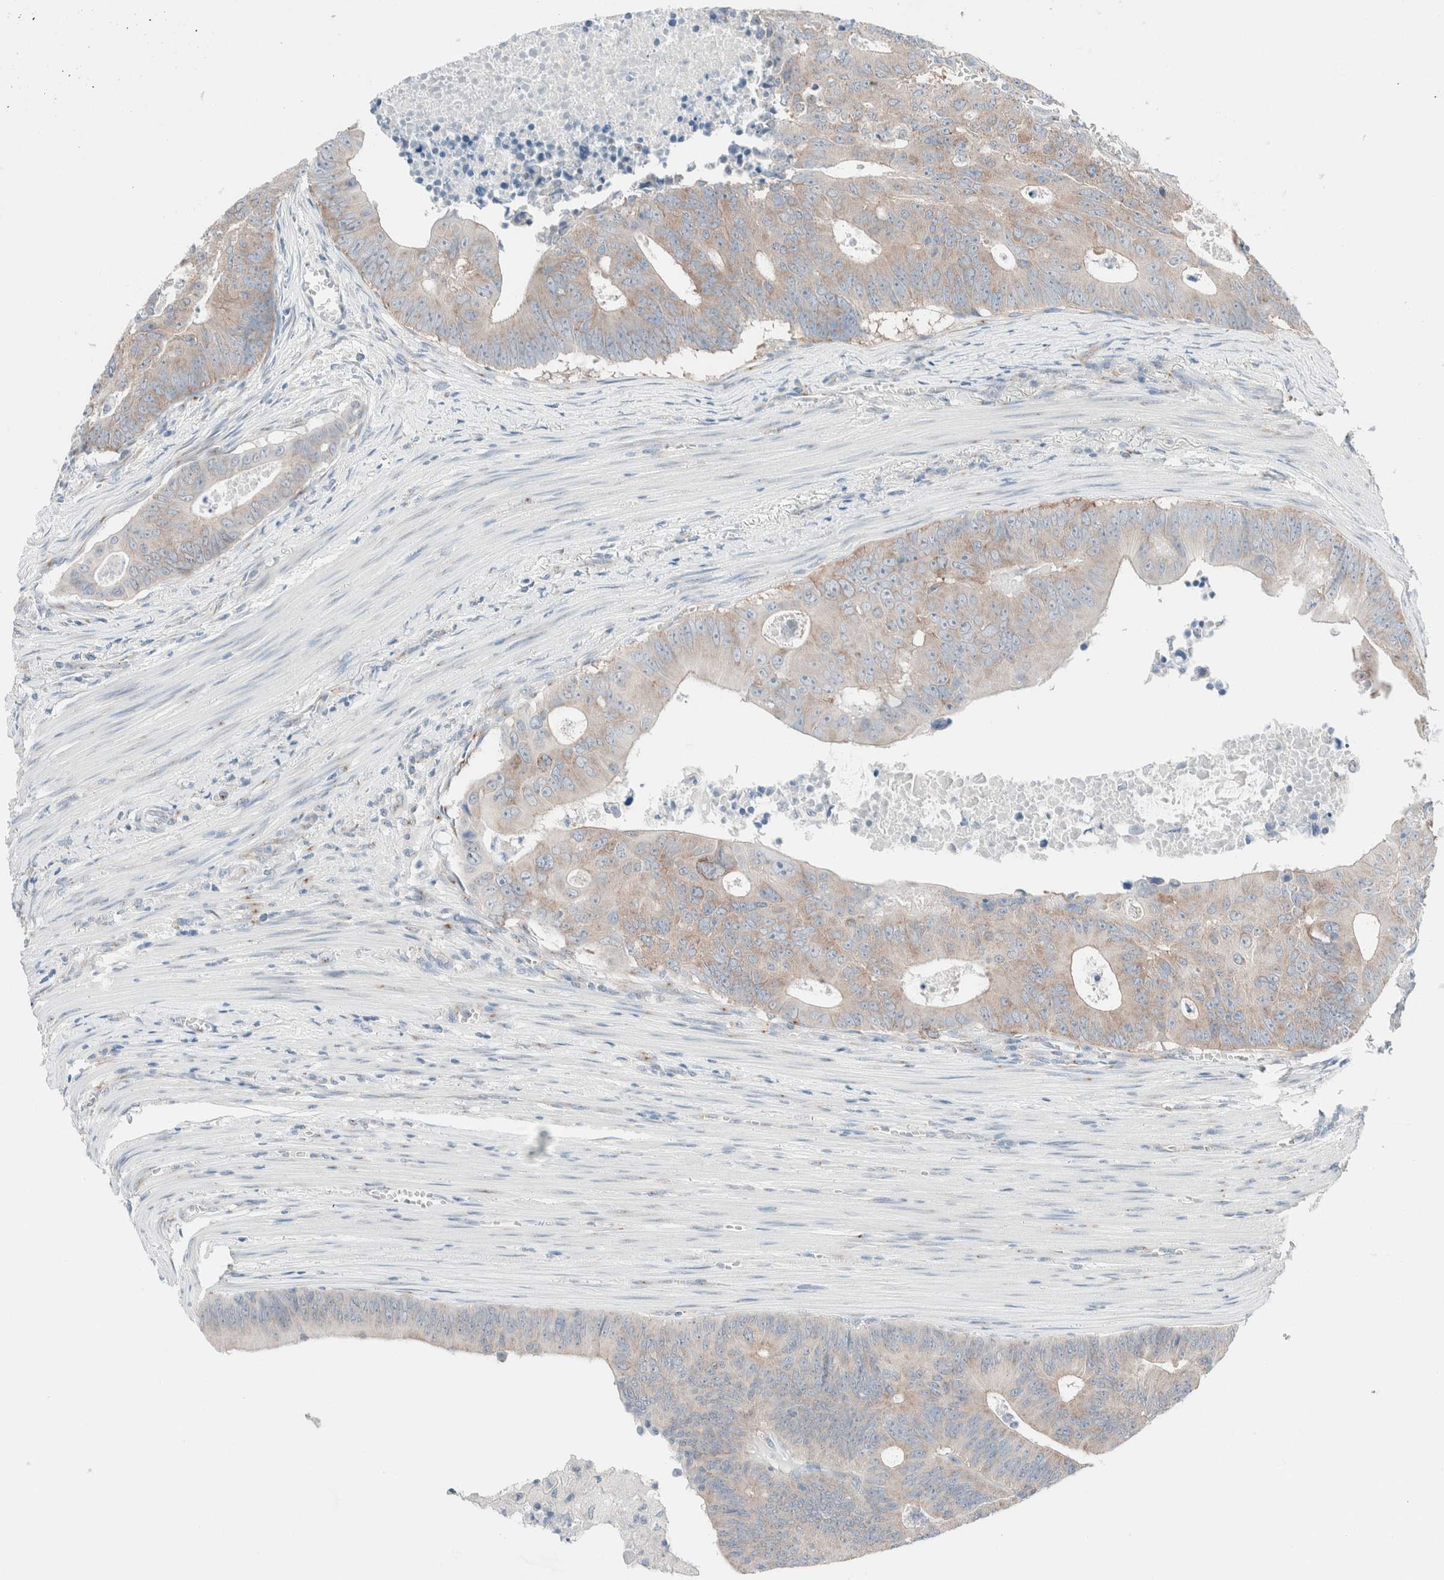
{"staining": {"intensity": "weak", "quantity": "25%-75%", "location": "cytoplasmic/membranous"}, "tissue": "colorectal cancer", "cell_type": "Tumor cells", "image_type": "cancer", "snomed": [{"axis": "morphology", "description": "Adenocarcinoma, NOS"}, {"axis": "topography", "description": "Colon"}], "caption": "Colorectal adenocarcinoma stained for a protein (brown) shows weak cytoplasmic/membranous positive staining in approximately 25%-75% of tumor cells.", "gene": "CASC3", "patient": {"sex": "male", "age": 87}}